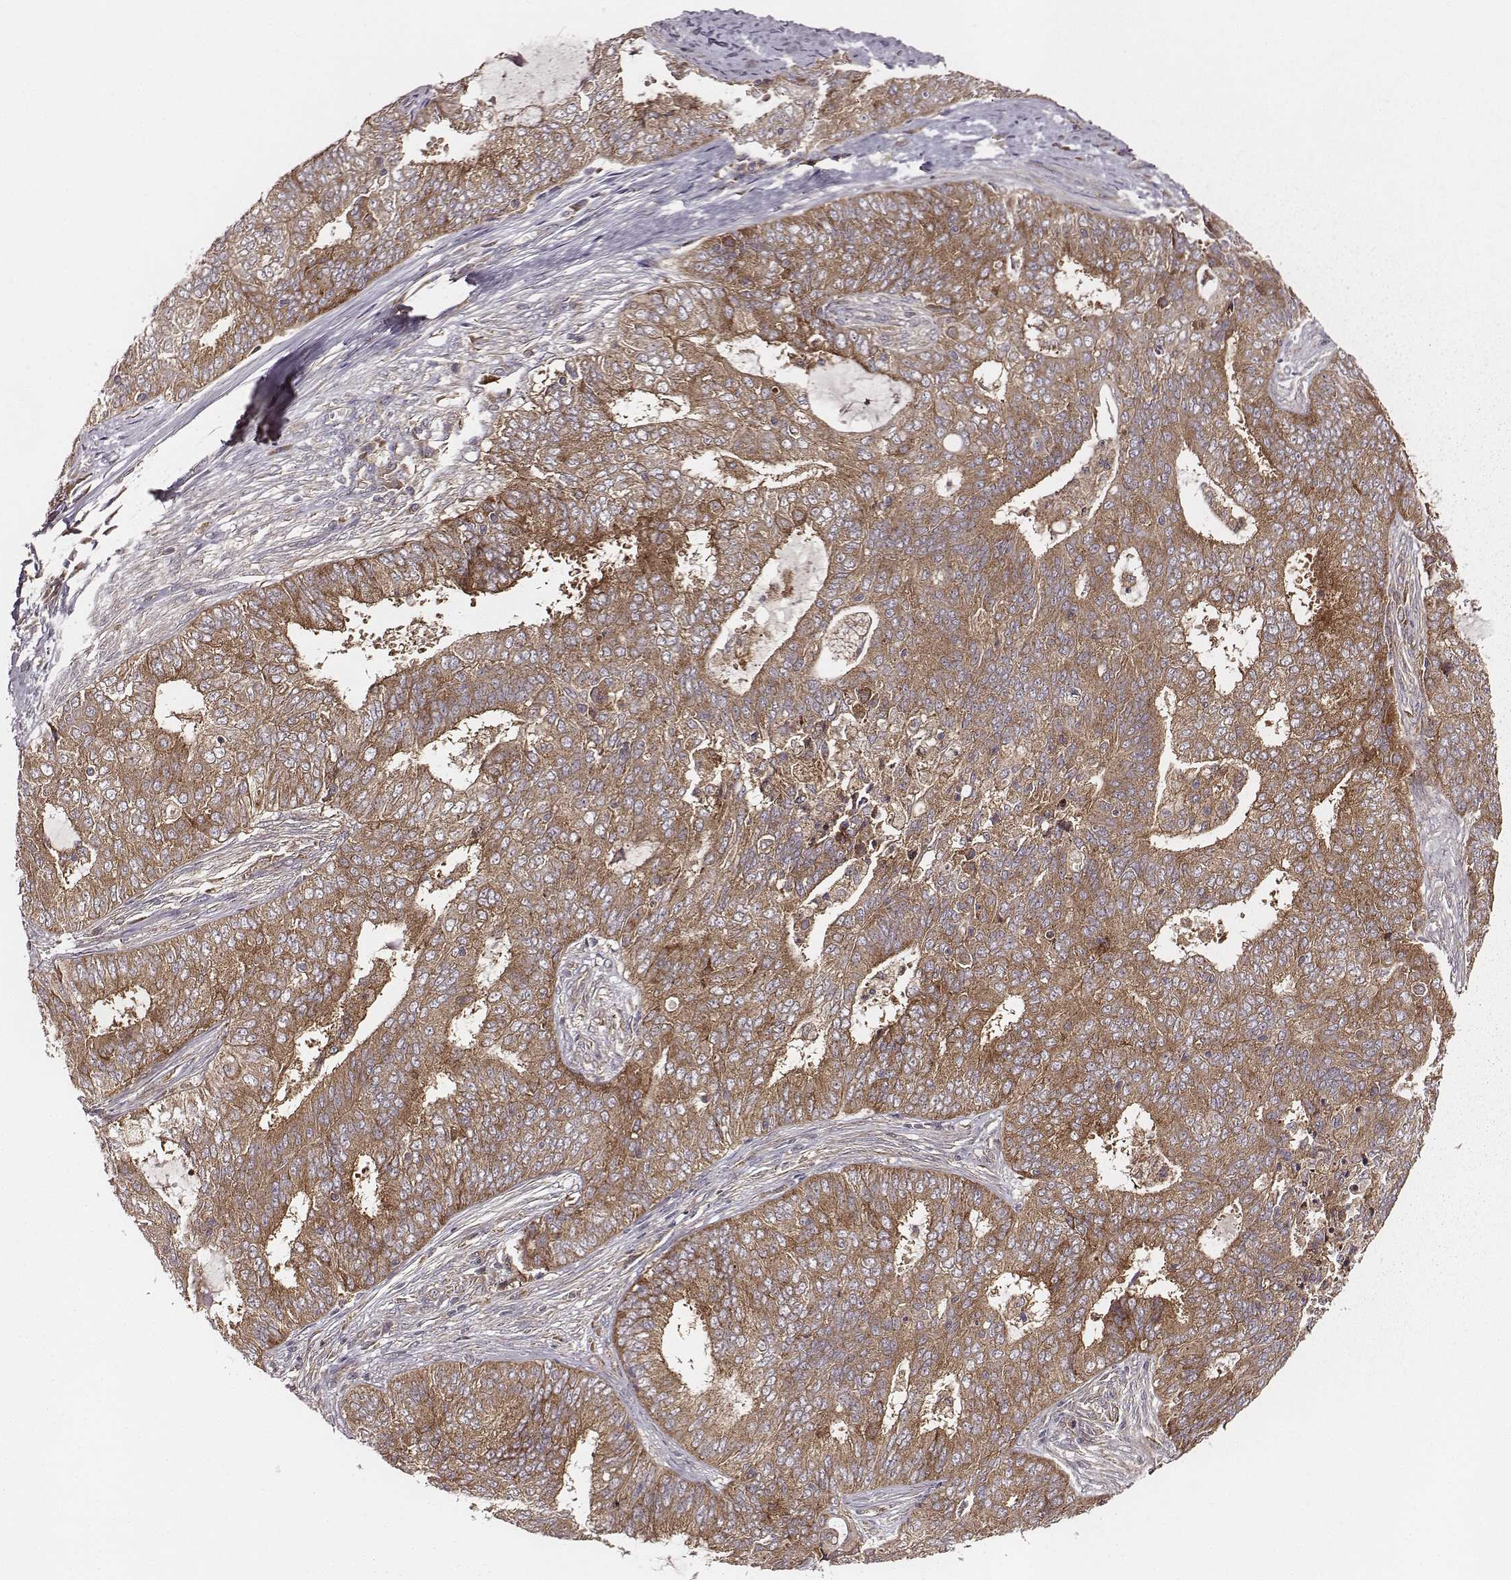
{"staining": {"intensity": "moderate", "quantity": ">75%", "location": "cytoplasmic/membranous"}, "tissue": "endometrial cancer", "cell_type": "Tumor cells", "image_type": "cancer", "snomed": [{"axis": "morphology", "description": "Adenocarcinoma, NOS"}, {"axis": "topography", "description": "Endometrium"}], "caption": "The histopathology image exhibits staining of endometrial adenocarcinoma, revealing moderate cytoplasmic/membranous protein staining (brown color) within tumor cells. (DAB = brown stain, brightfield microscopy at high magnification).", "gene": "VPS26A", "patient": {"sex": "female", "age": 62}}